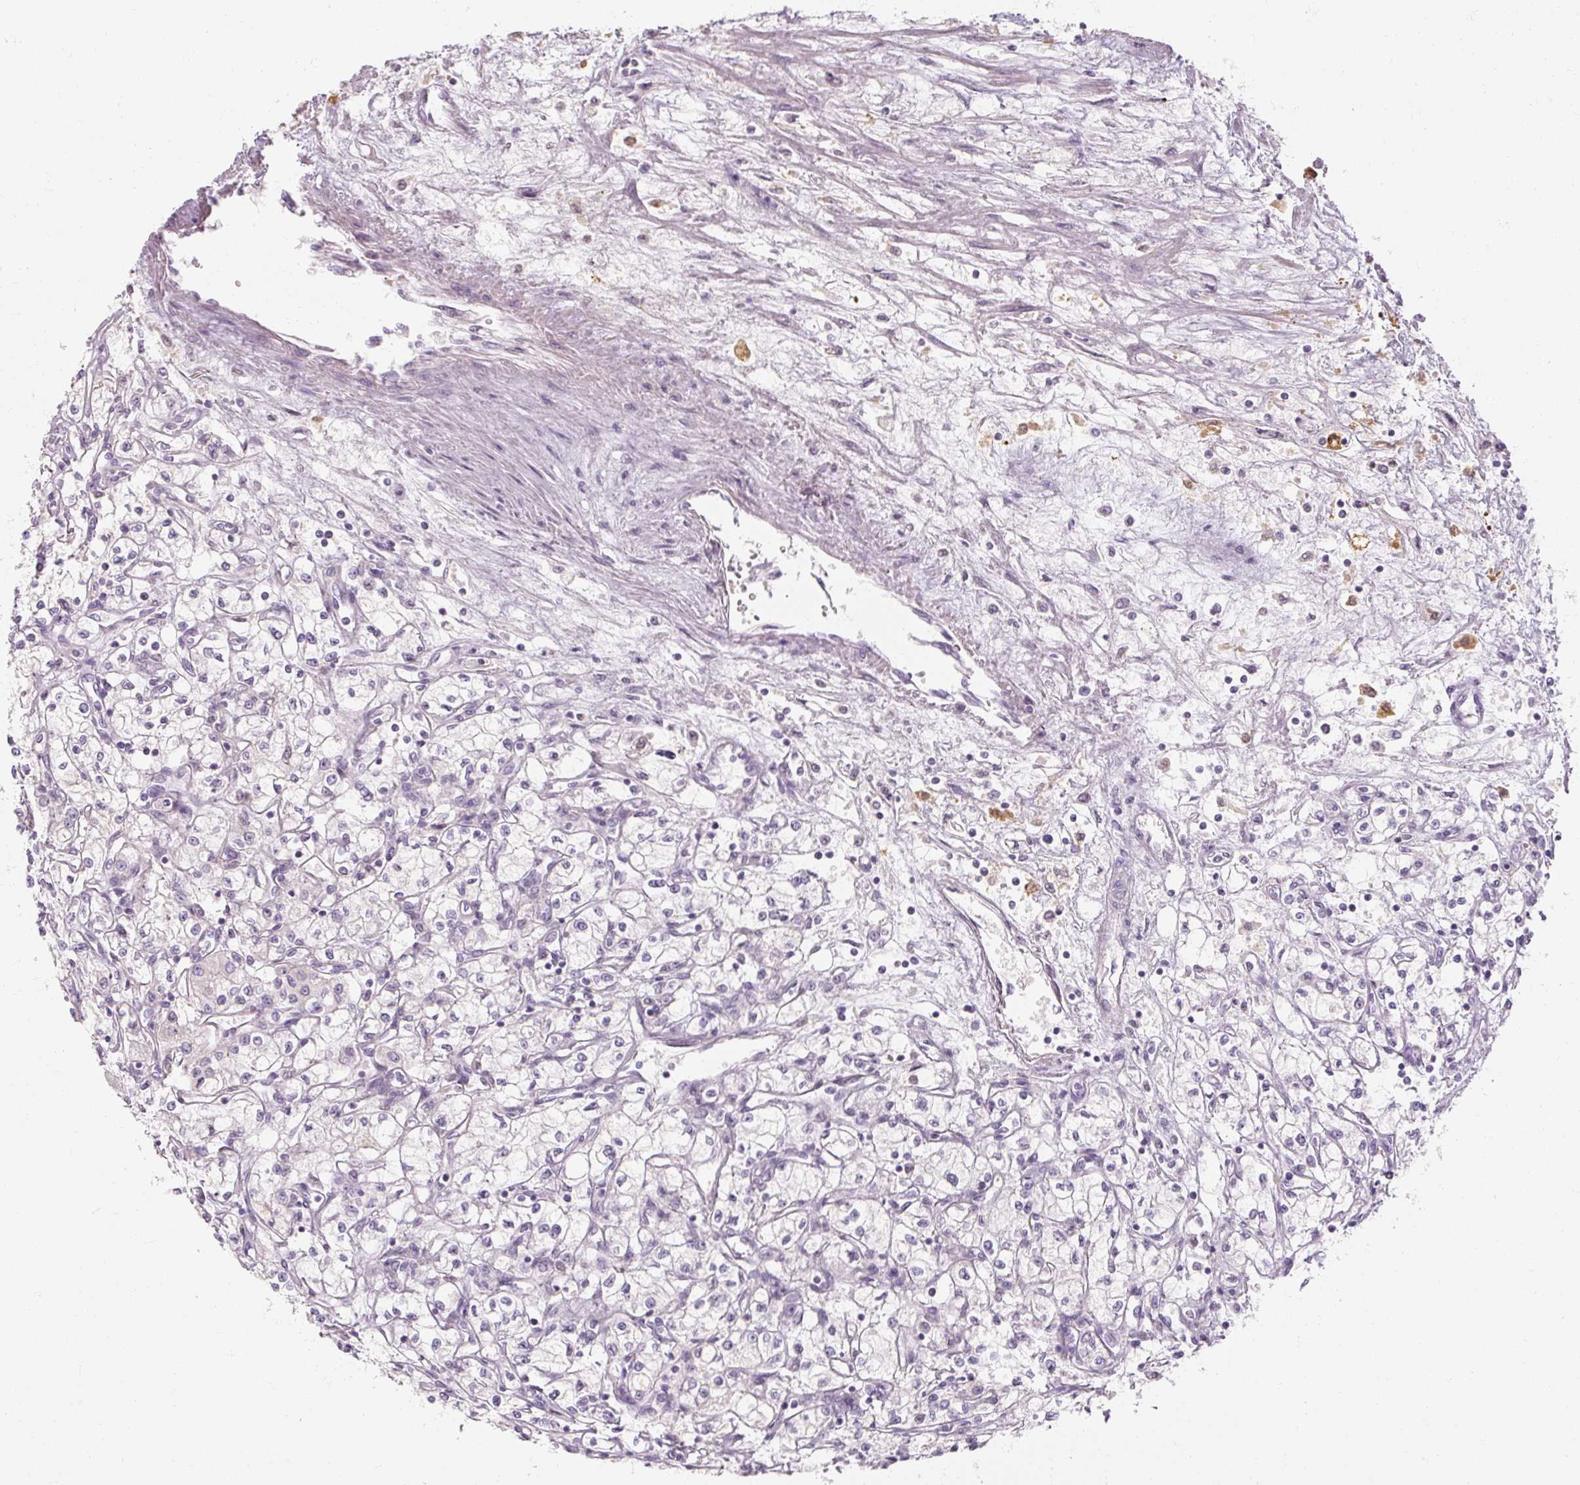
{"staining": {"intensity": "negative", "quantity": "none", "location": "none"}, "tissue": "renal cancer", "cell_type": "Tumor cells", "image_type": "cancer", "snomed": [{"axis": "morphology", "description": "Adenocarcinoma, NOS"}, {"axis": "topography", "description": "Kidney"}], "caption": "DAB (3,3'-diaminobenzidine) immunohistochemical staining of renal adenocarcinoma shows no significant staining in tumor cells.", "gene": "NFE2L3", "patient": {"sex": "male", "age": 59}}